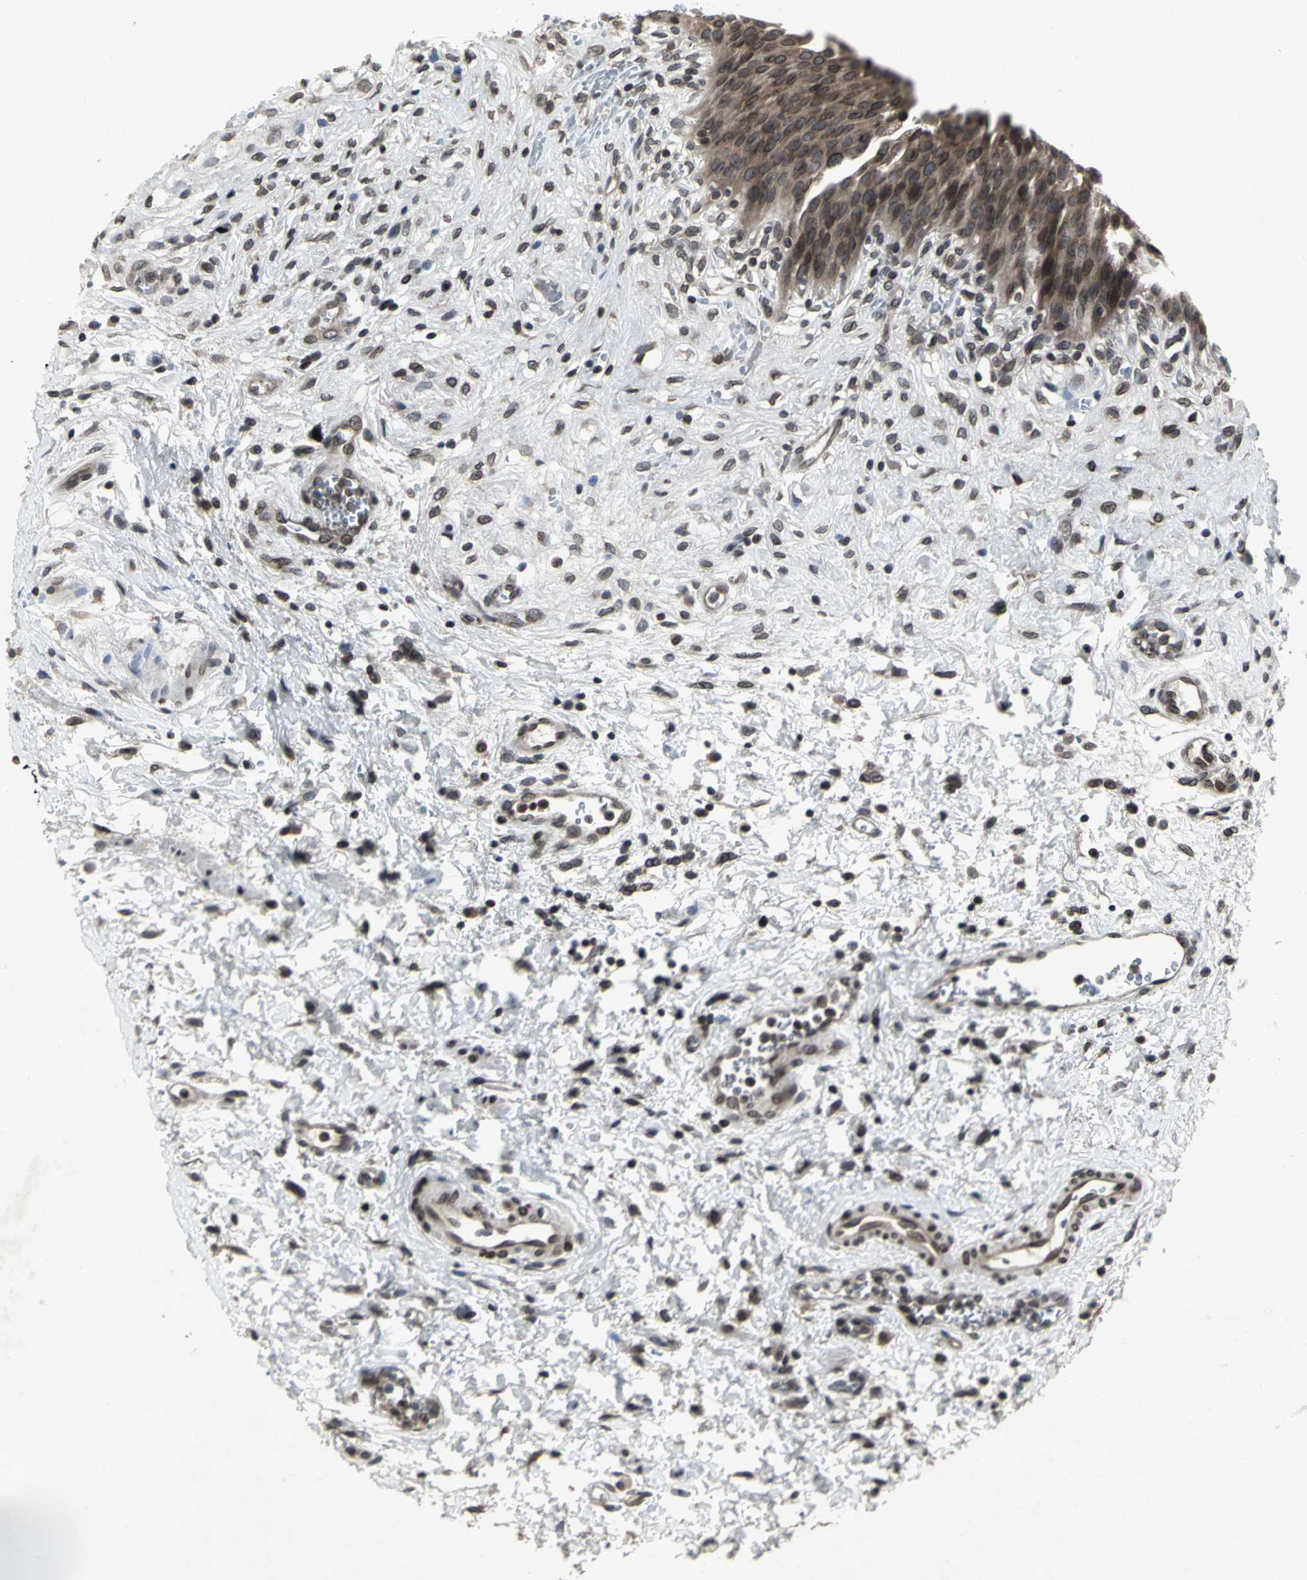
{"staining": {"intensity": "strong", "quantity": ">75%", "location": "cytoplasmic/membranous,nuclear"}, "tissue": "urinary bladder", "cell_type": "Urothelial cells", "image_type": "normal", "snomed": [{"axis": "morphology", "description": "Normal tissue, NOS"}, {"axis": "morphology", "description": "Dysplasia, NOS"}, {"axis": "topography", "description": "Urinary bladder"}], "caption": "Immunohistochemistry (IHC) of benign urinary bladder shows high levels of strong cytoplasmic/membranous,nuclear staining in about >75% of urothelial cells. Immunohistochemistry (IHC) stains the protein in brown and the nuclei are stained blue.", "gene": "SH2B3", "patient": {"sex": "male", "age": 35}}